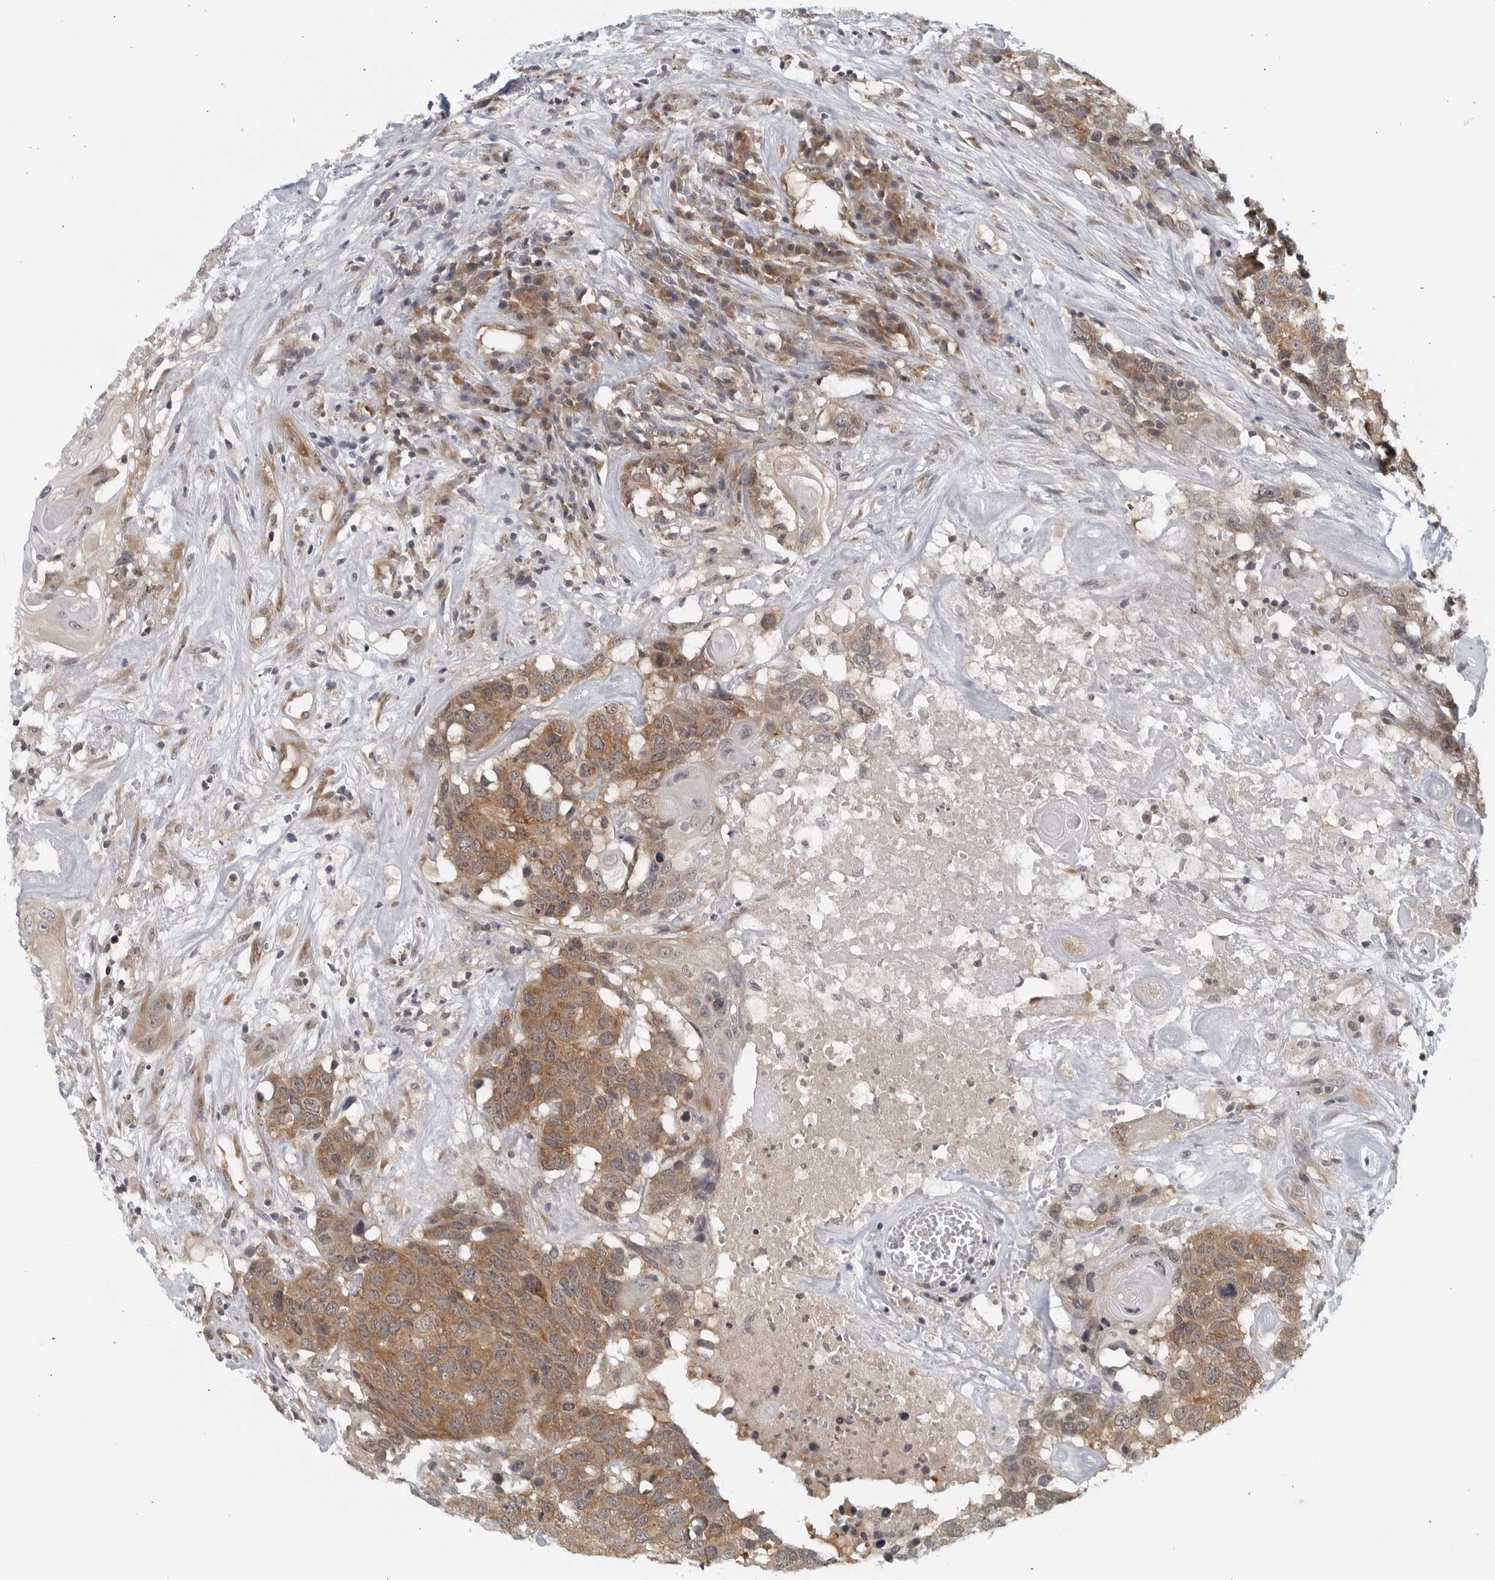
{"staining": {"intensity": "moderate", "quantity": ">75%", "location": "cytoplasmic/membranous"}, "tissue": "head and neck cancer", "cell_type": "Tumor cells", "image_type": "cancer", "snomed": [{"axis": "morphology", "description": "Squamous cell carcinoma, NOS"}, {"axis": "topography", "description": "Head-Neck"}], "caption": "Human head and neck cancer stained for a protein (brown) shows moderate cytoplasmic/membranous positive staining in about >75% of tumor cells.", "gene": "RC3H1", "patient": {"sex": "male", "age": 66}}